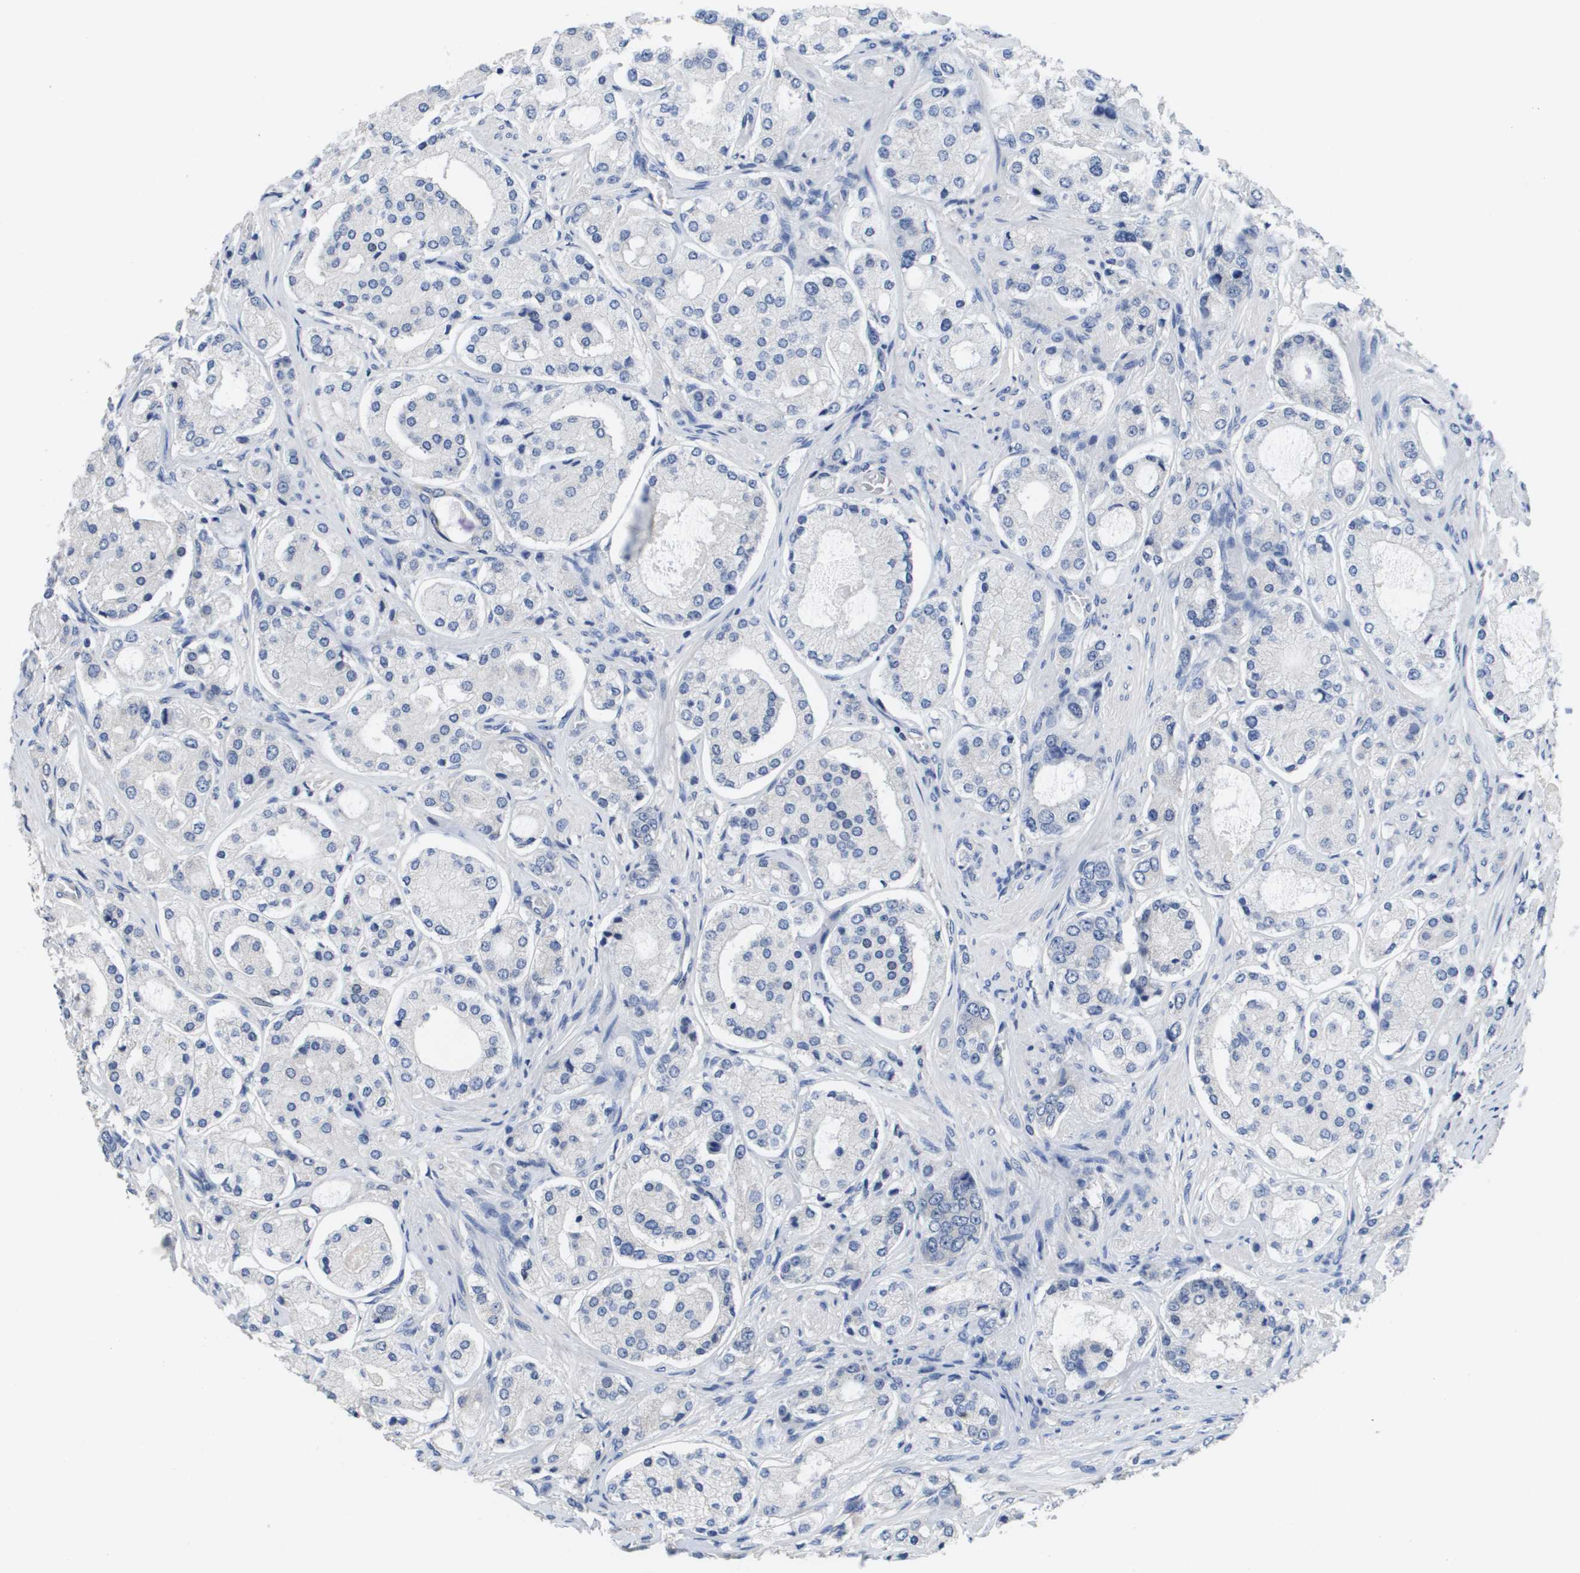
{"staining": {"intensity": "negative", "quantity": "none", "location": "none"}, "tissue": "prostate cancer", "cell_type": "Tumor cells", "image_type": "cancer", "snomed": [{"axis": "morphology", "description": "Adenocarcinoma, High grade"}, {"axis": "topography", "description": "Prostate"}], "caption": "Immunohistochemistry histopathology image of neoplastic tissue: prostate cancer stained with DAB (3,3'-diaminobenzidine) shows no significant protein staining in tumor cells.", "gene": "CA9", "patient": {"sex": "male", "age": 65}}